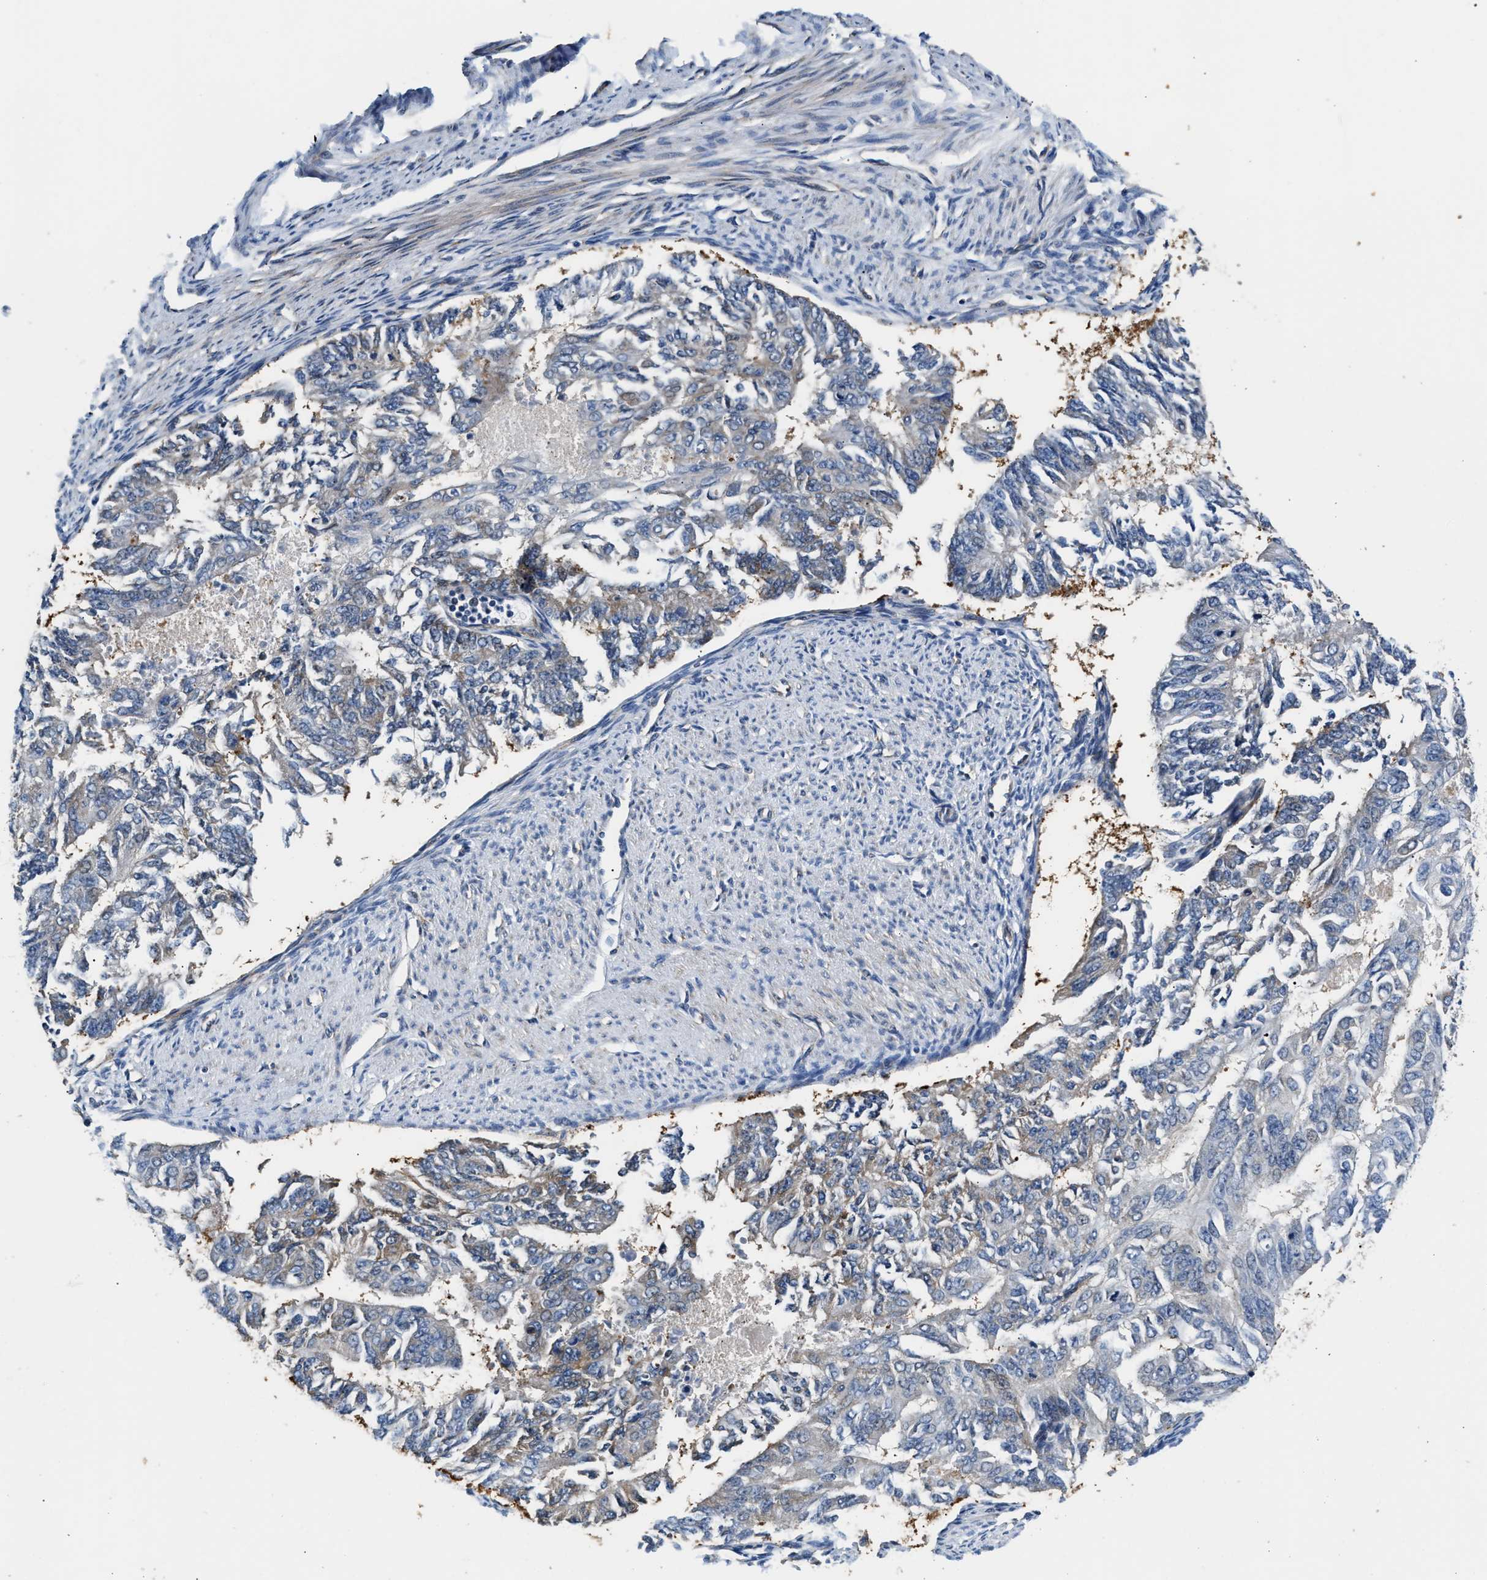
{"staining": {"intensity": "negative", "quantity": "none", "location": "none"}, "tissue": "endometrial cancer", "cell_type": "Tumor cells", "image_type": "cancer", "snomed": [{"axis": "morphology", "description": "Adenocarcinoma, NOS"}, {"axis": "topography", "description": "Endometrium"}], "caption": "A photomicrograph of human endometrial adenocarcinoma is negative for staining in tumor cells. (Brightfield microscopy of DAB (3,3'-diaminobenzidine) immunohistochemistry at high magnification).", "gene": "TEX2", "patient": {"sex": "female", "age": 32}}